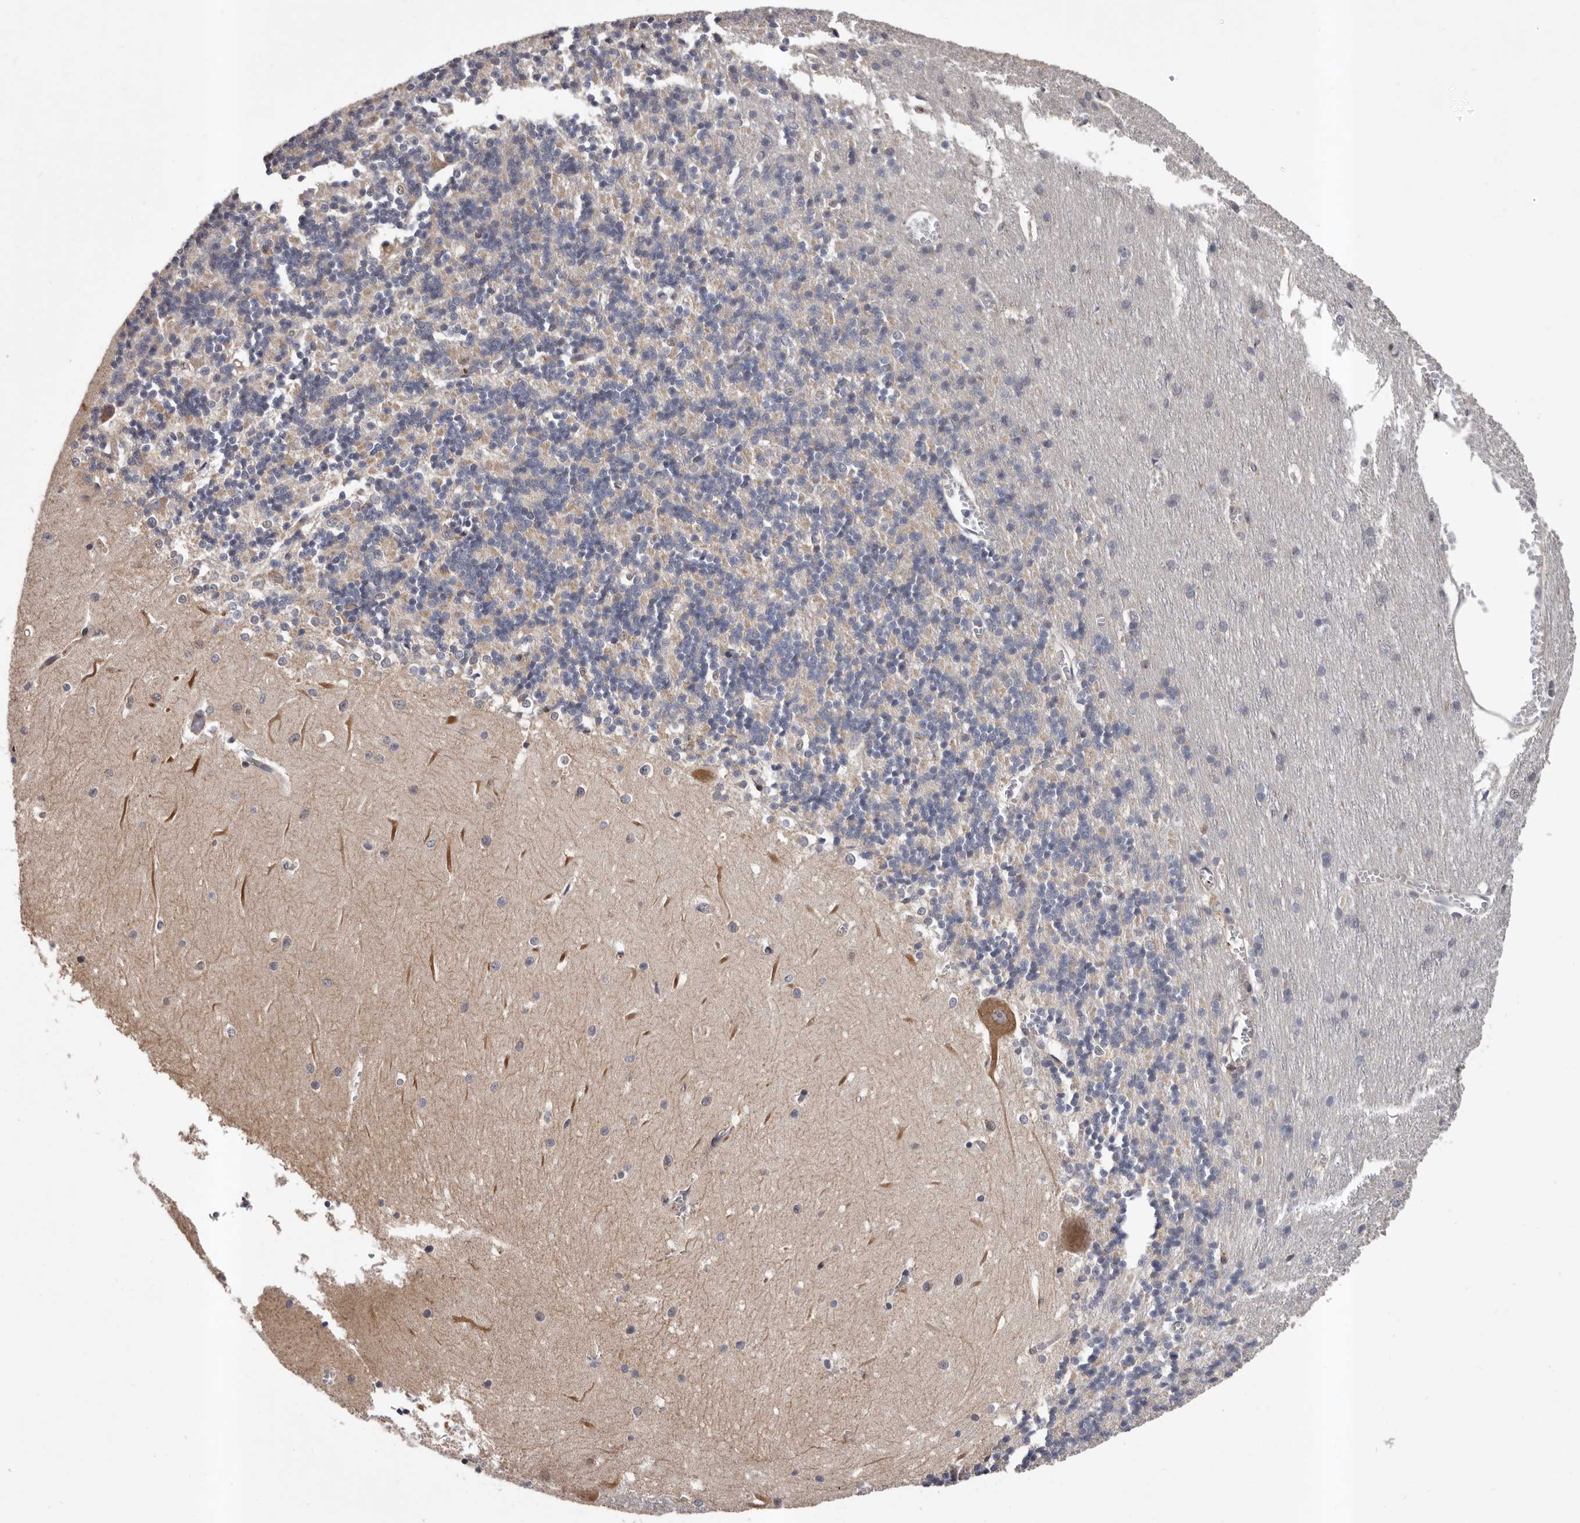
{"staining": {"intensity": "negative", "quantity": "none", "location": "none"}, "tissue": "cerebellum", "cell_type": "Cells in granular layer", "image_type": "normal", "snomed": [{"axis": "morphology", "description": "Normal tissue, NOS"}, {"axis": "topography", "description": "Cerebellum"}], "caption": "Immunohistochemistry (IHC) histopathology image of benign cerebellum stained for a protein (brown), which demonstrates no expression in cells in granular layer.", "gene": "PRKD1", "patient": {"sex": "male", "age": 37}}